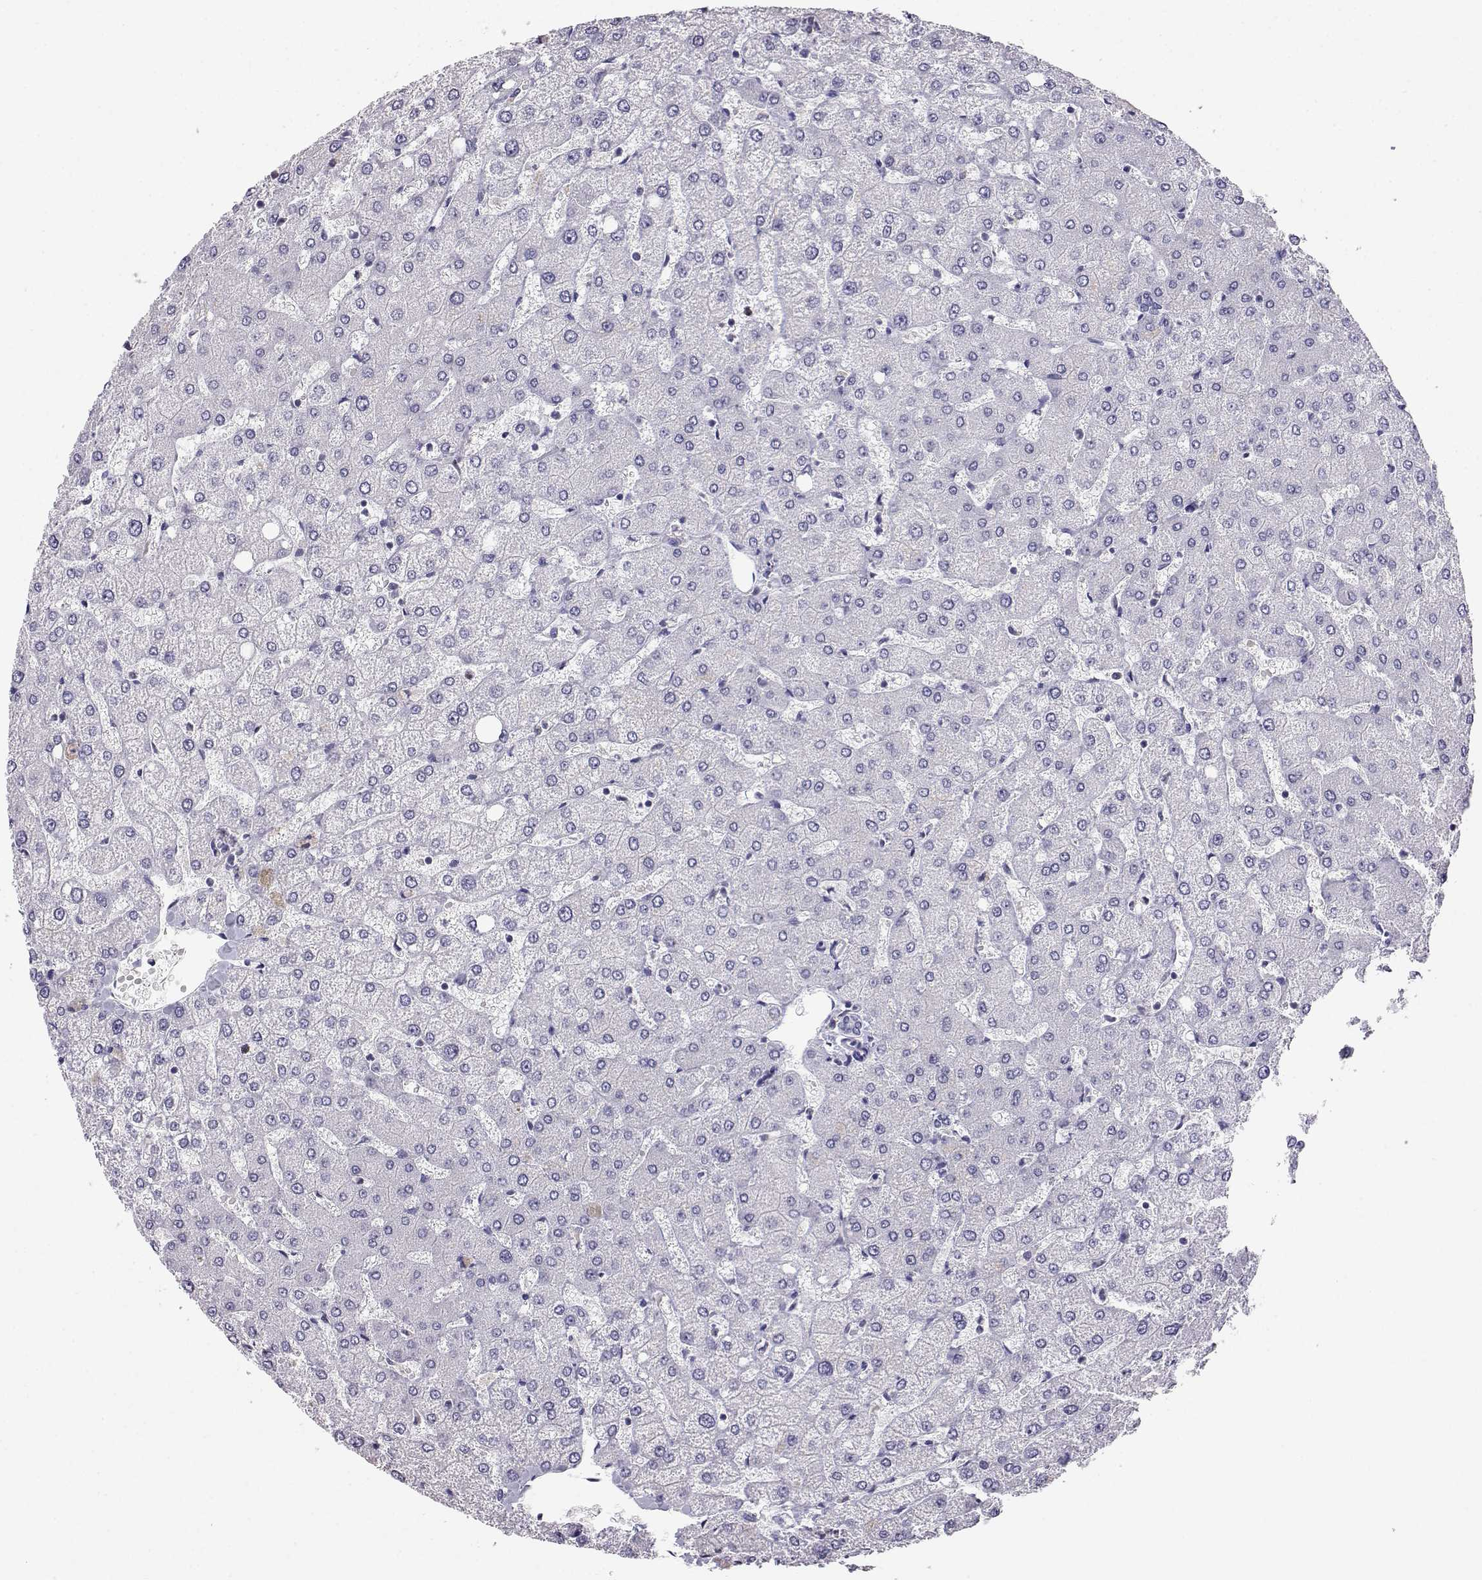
{"staining": {"intensity": "negative", "quantity": "none", "location": "none"}, "tissue": "liver", "cell_type": "Cholangiocytes", "image_type": "normal", "snomed": [{"axis": "morphology", "description": "Normal tissue, NOS"}, {"axis": "topography", "description": "Liver"}], "caption": "Cholangiocytes are negative for brown protein staining in unremarkable liver. (Stains: DAB immunohistochemistry (IHC) with hematoxylin counter stain, Microscopy: brightfield microscopy at high magnification).", "gene": "AKR1B1", "patient": {"sex": "female", "age": 54}}